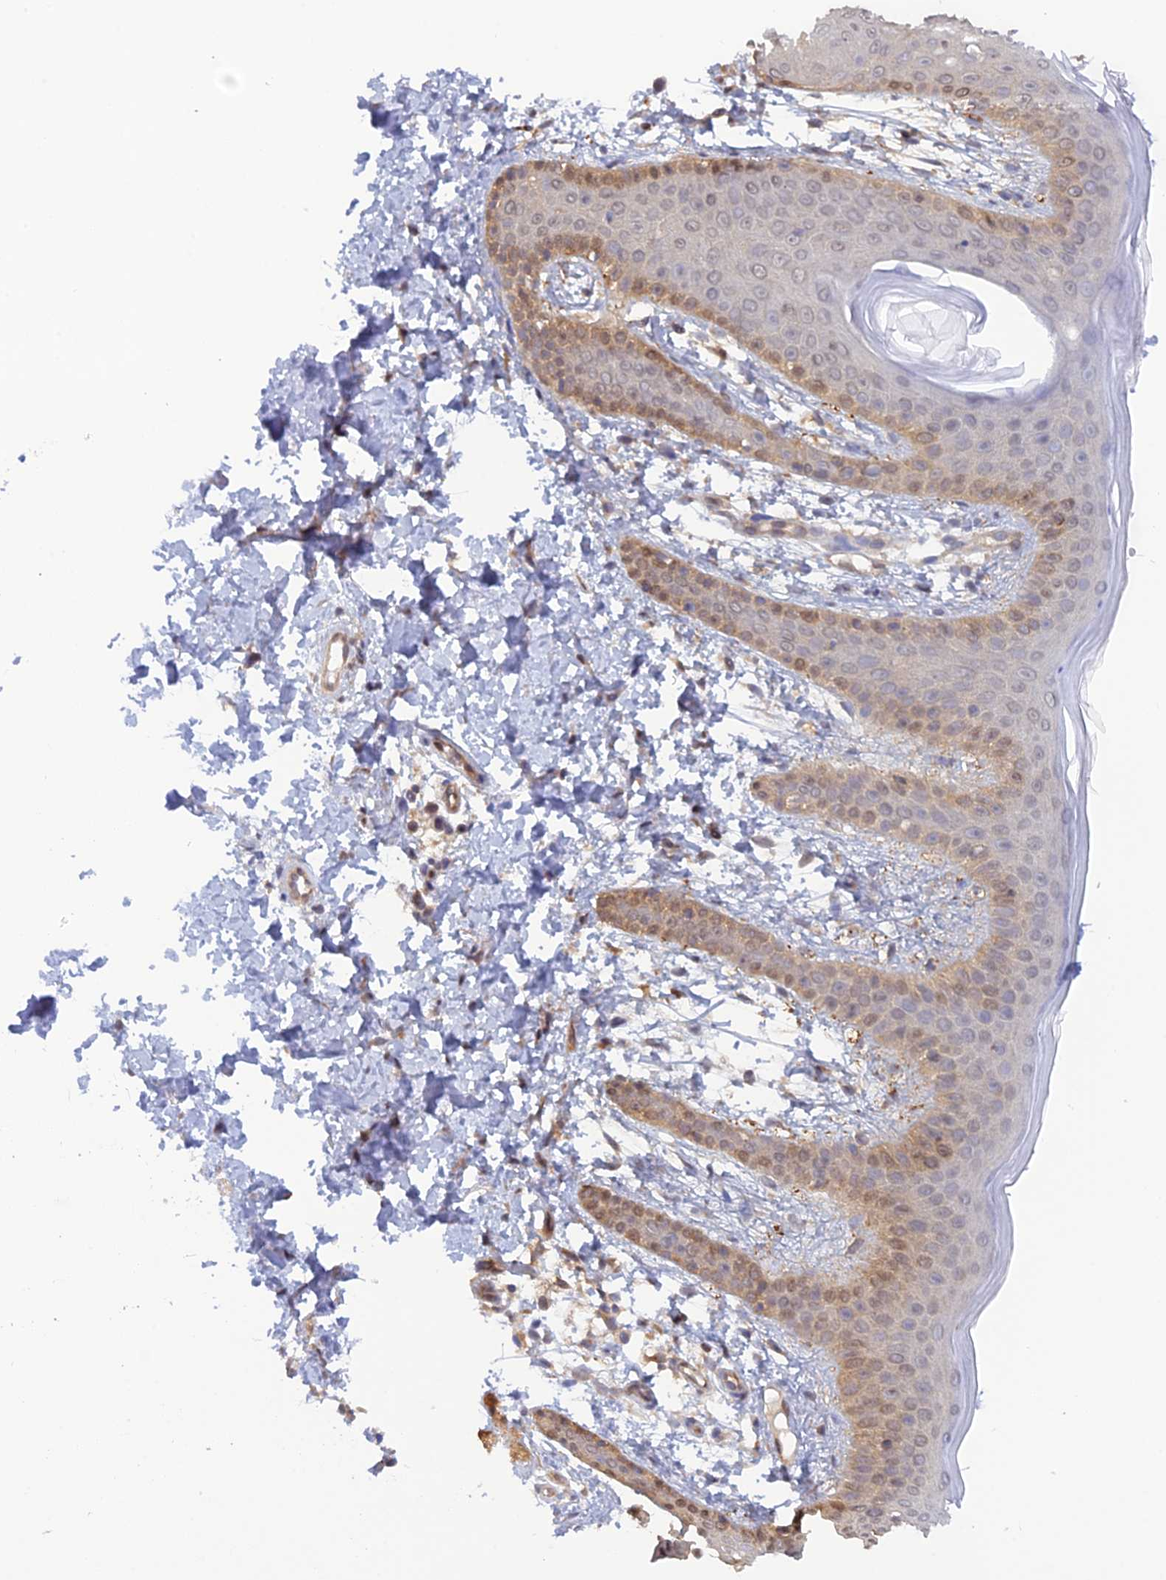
{"staining": {"intensity": "negative", "quantity": "none", "location": "none"}, "tissue": "skin", "cell_type": "Fibroblasts", "image_type": "normal", "snomed": [{"axis": "morphology", "description": "Normal tissue, NOS"}, {"axis": "topography", "description": "Skin"}], "caption": "A high-resolution photomicrograph shows immunohistochemistry (IHC) staining of benign skin, which displays no significant expression in fibroblasts. (Stains: DAB (3,3'-diaminobenzidine) immunohistochemistry (IHC) with hematoxylin counter stain, Microscopy: brightfield microscopy at high magnification).", "gene": "HINT1", "patient": {"sex": "male", "age": 36}}